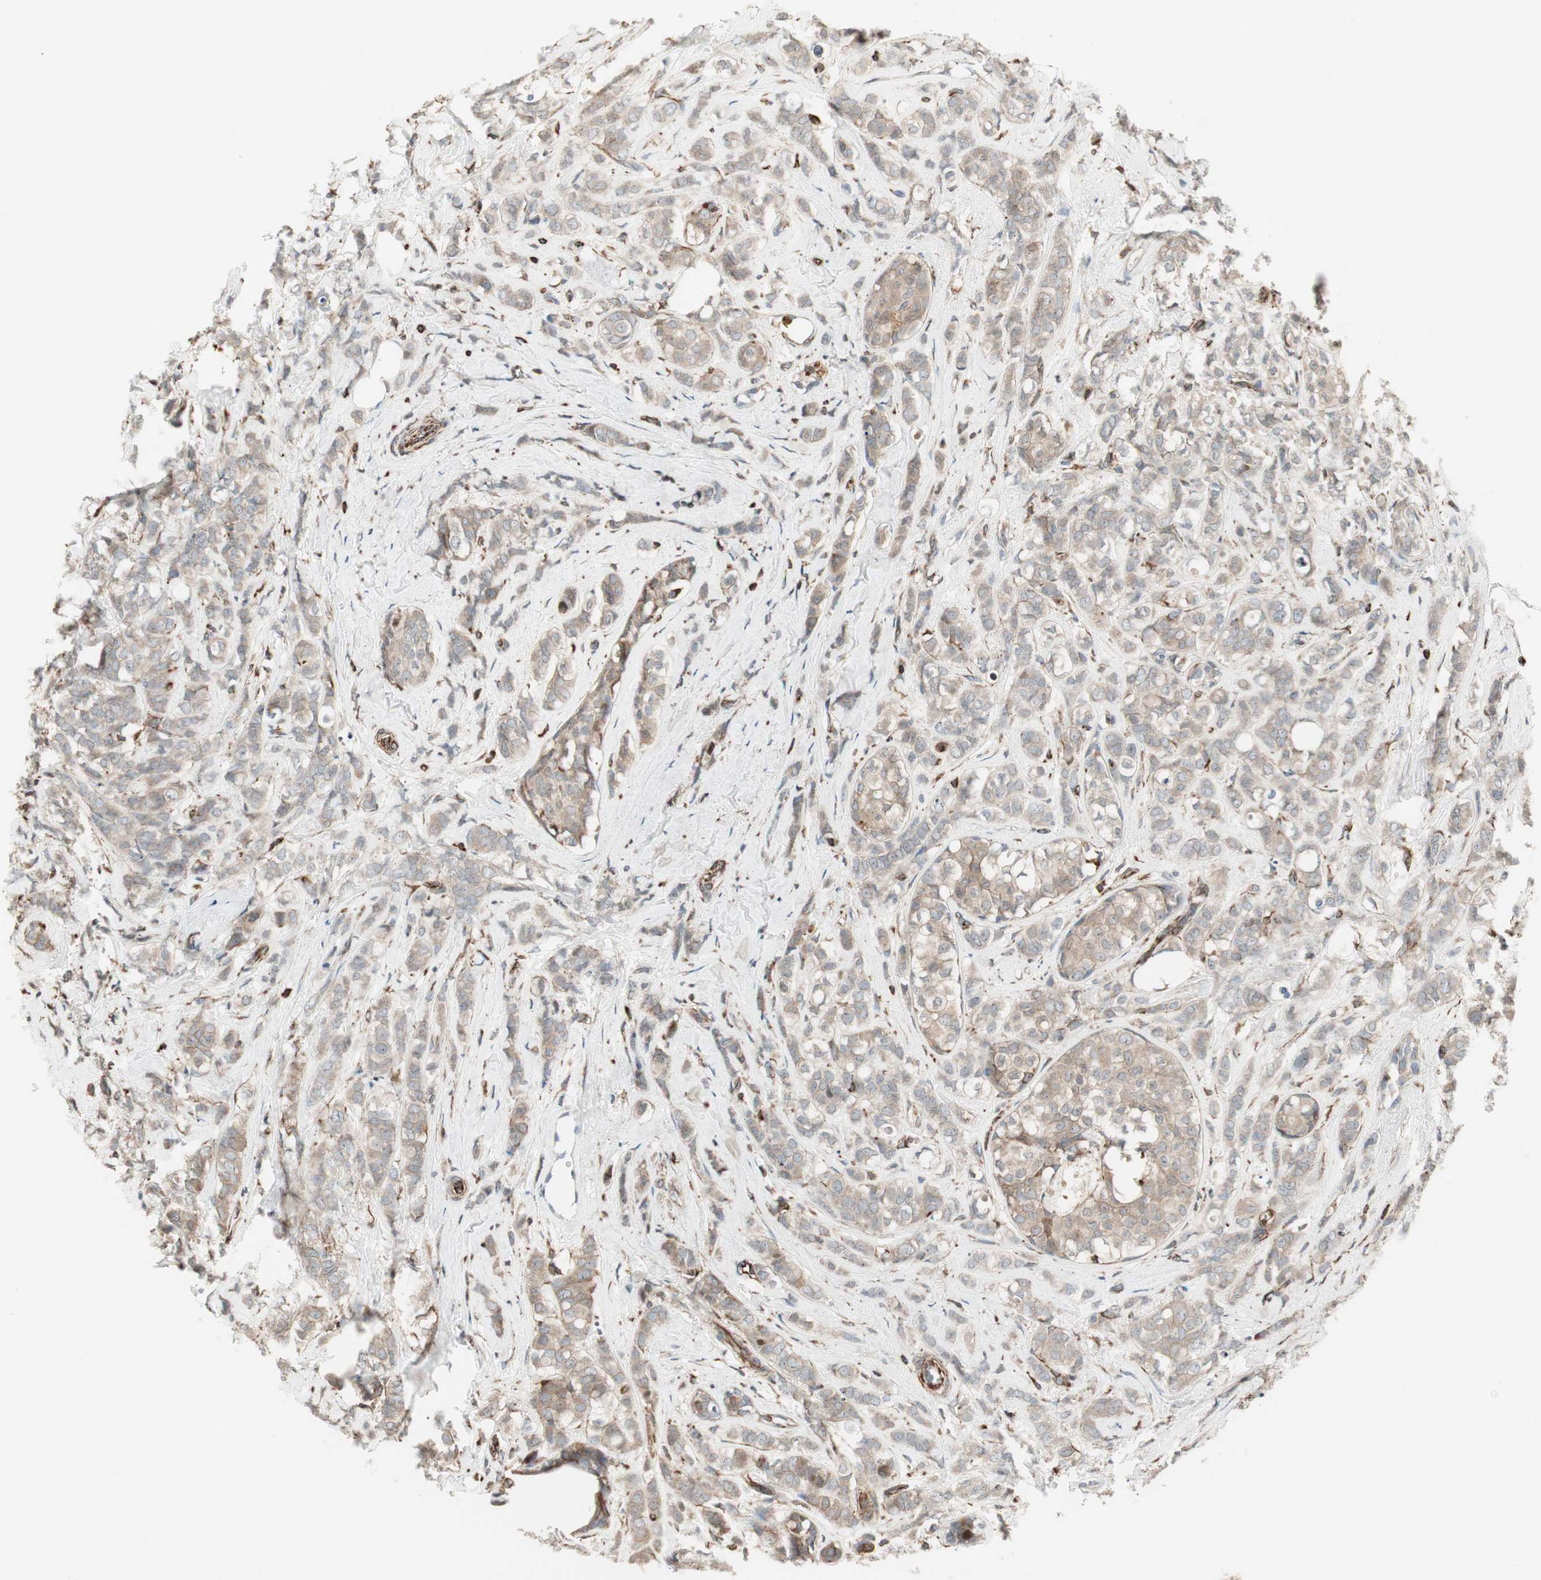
{"staining": {"intensity": "weak", "quantity": ">75%", "location": "cytoplasmic/membranous"}, "tissue": "breast cancer", "cell_type": "Tumor cells", "image_type": "cancer", "snomed": [{"axis": "morphology", "description": "Lobular carcinoma"}, {"axis": "topography", "description": "Breast"}], "caption": "Weak cytoplasmic/membranous expression for a protein is present in approximately >75% of tumor cells of breast cancer using immunohistochemistry.", "gene": "MAD2L2", "patient": {"sex": "female", "age": 60}}